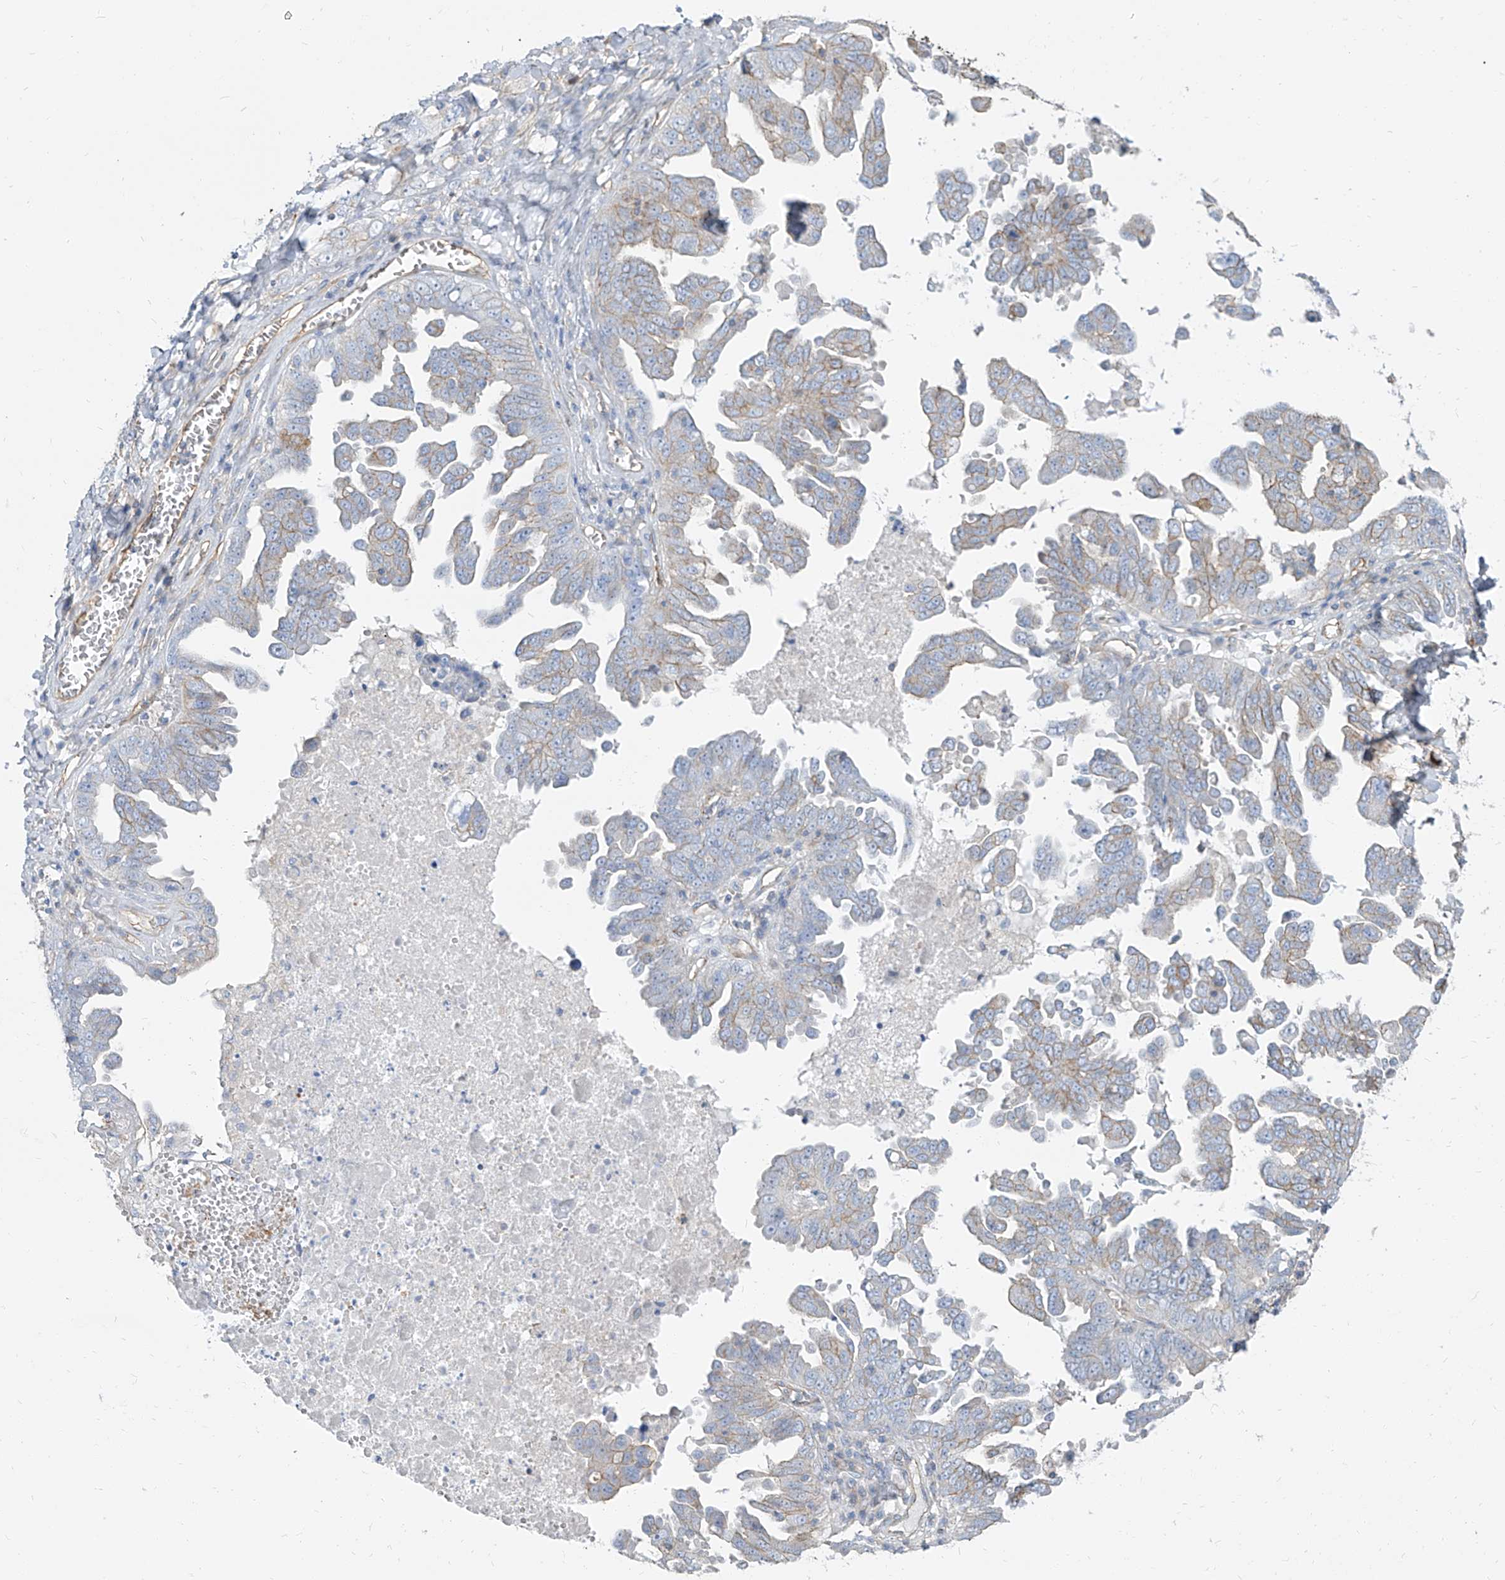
{"staining": {"intensity": "weak", "quantity": "25%-75%", "location": "cytoplasmic/membranous"}, "tissue": "ovarian cancer", "cell_type": "Tumor cells", "image_type": "cancer", "snomed": [{"axis": "morphology", "description": "Carcinoma, endometroid"}, {"axis": "topography", "description": "Ovary"}], "caption": "An immunohistochemistry histopathology image of tumor tissue is shown. Protein staining in brown highlights weak cytoplasmic/membranous positivity in endometroid carcinoma (ovarian) within tumor cells.", "gene": "TXLNB", "patient": {"sex": "female", "age": 62}}